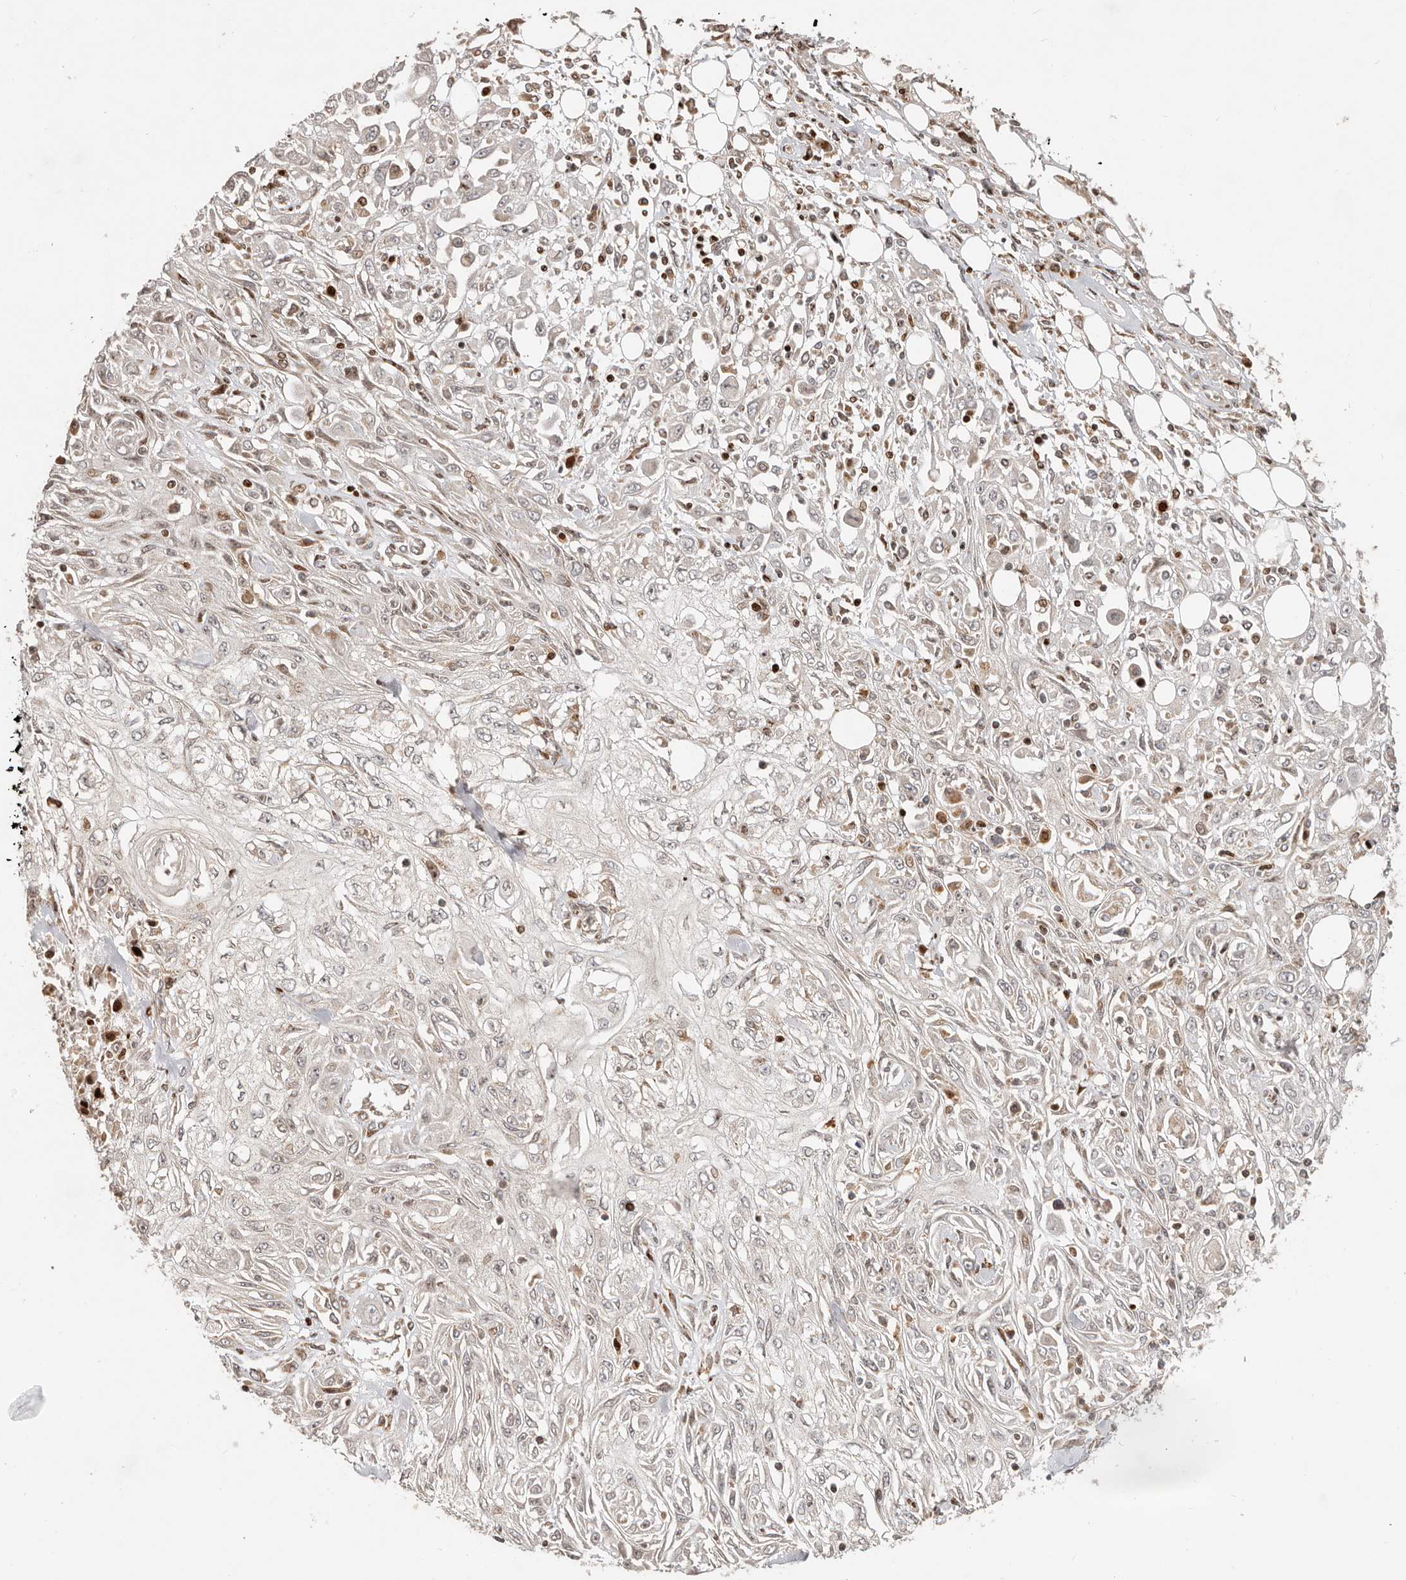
{"staining": {"intensity": "negative", "quantity": "none", "location": "none"}, "tissue": "skin cancer", "cell_type": "Tumor cells", "image_type": "cancer", "snomed": [{"axis": "morphology", "description": "Squamous cell carcinoma, NOS"}, {"axis": "morphology", "description": "Squamous cell carcinoma, metastatic, NOS"}, {"axis": "topography", "description": "Skin"}, {"axis": "topography", "description": "Lymph node"}], "caption": "DAB (3,3'-diaminobenzidine) immunohistochemical staining of skin cancer (squamous cell carcinoma) reveals no significant staining in tumor cells.", "gene": "TRIM4", "patient": {"sex": "male", "age": 75}}